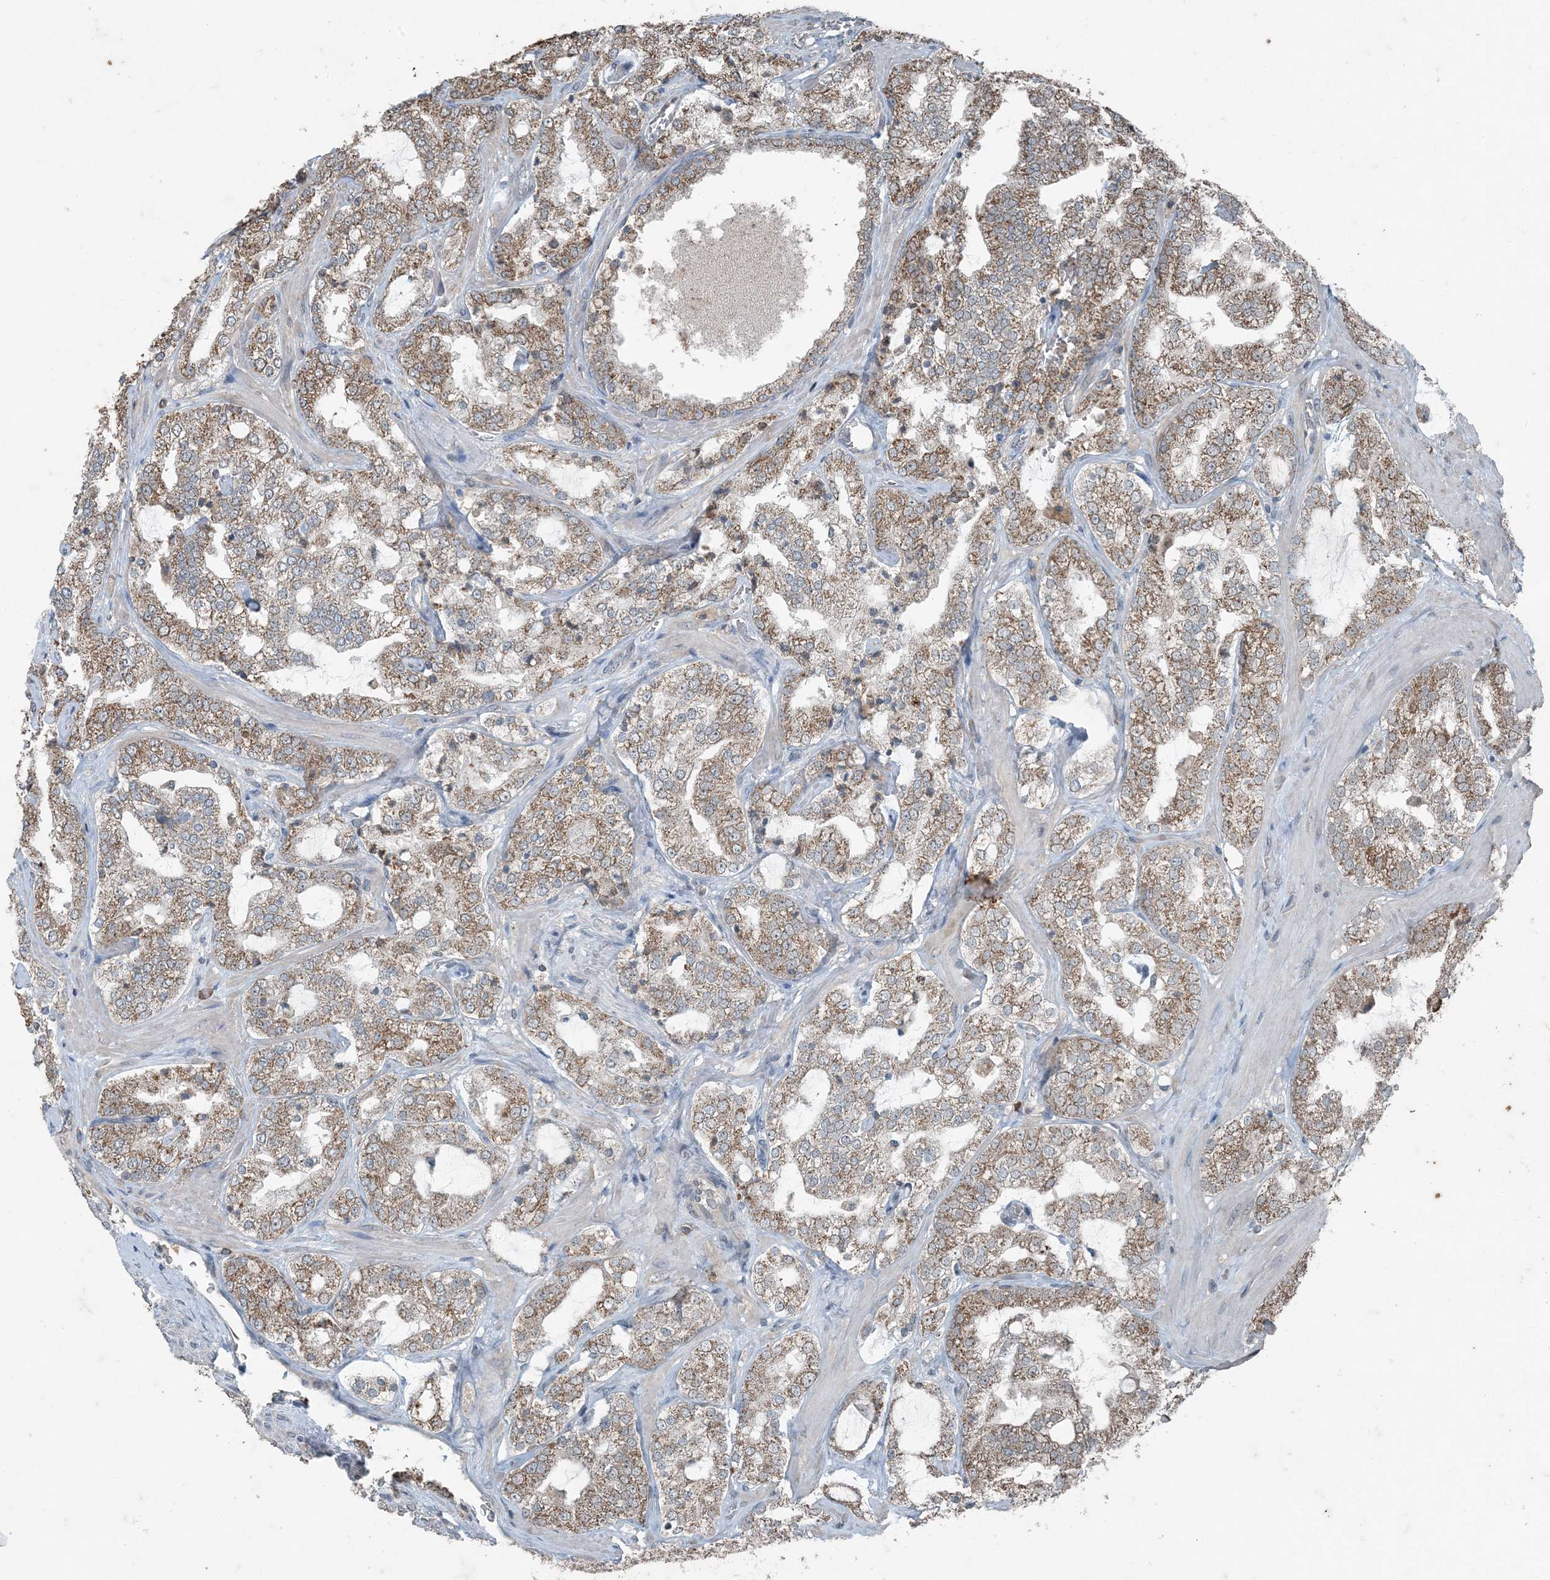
{"staining": {"intensity": "moderate", "quantity": ">75%", "location": "cytoplasmic/membranous"}, "tissue": "prostate cancer", "cell_type": "Tumor cells", "image_type": "cancer", "snomed": [{"axis": "morphology", "description": "Adenocarcinoma, High grade"}, {"axis": "topography", "description": "Prostate"}], "caption": "IHC image of prostate cancer stained for a protein (brown), which exhibits medium levels of moderate cytoplasmic/membranous staining in about >75% of tumor cells.", "gene": "GNL1", "patient": {"sex": "male", "age": 64}}